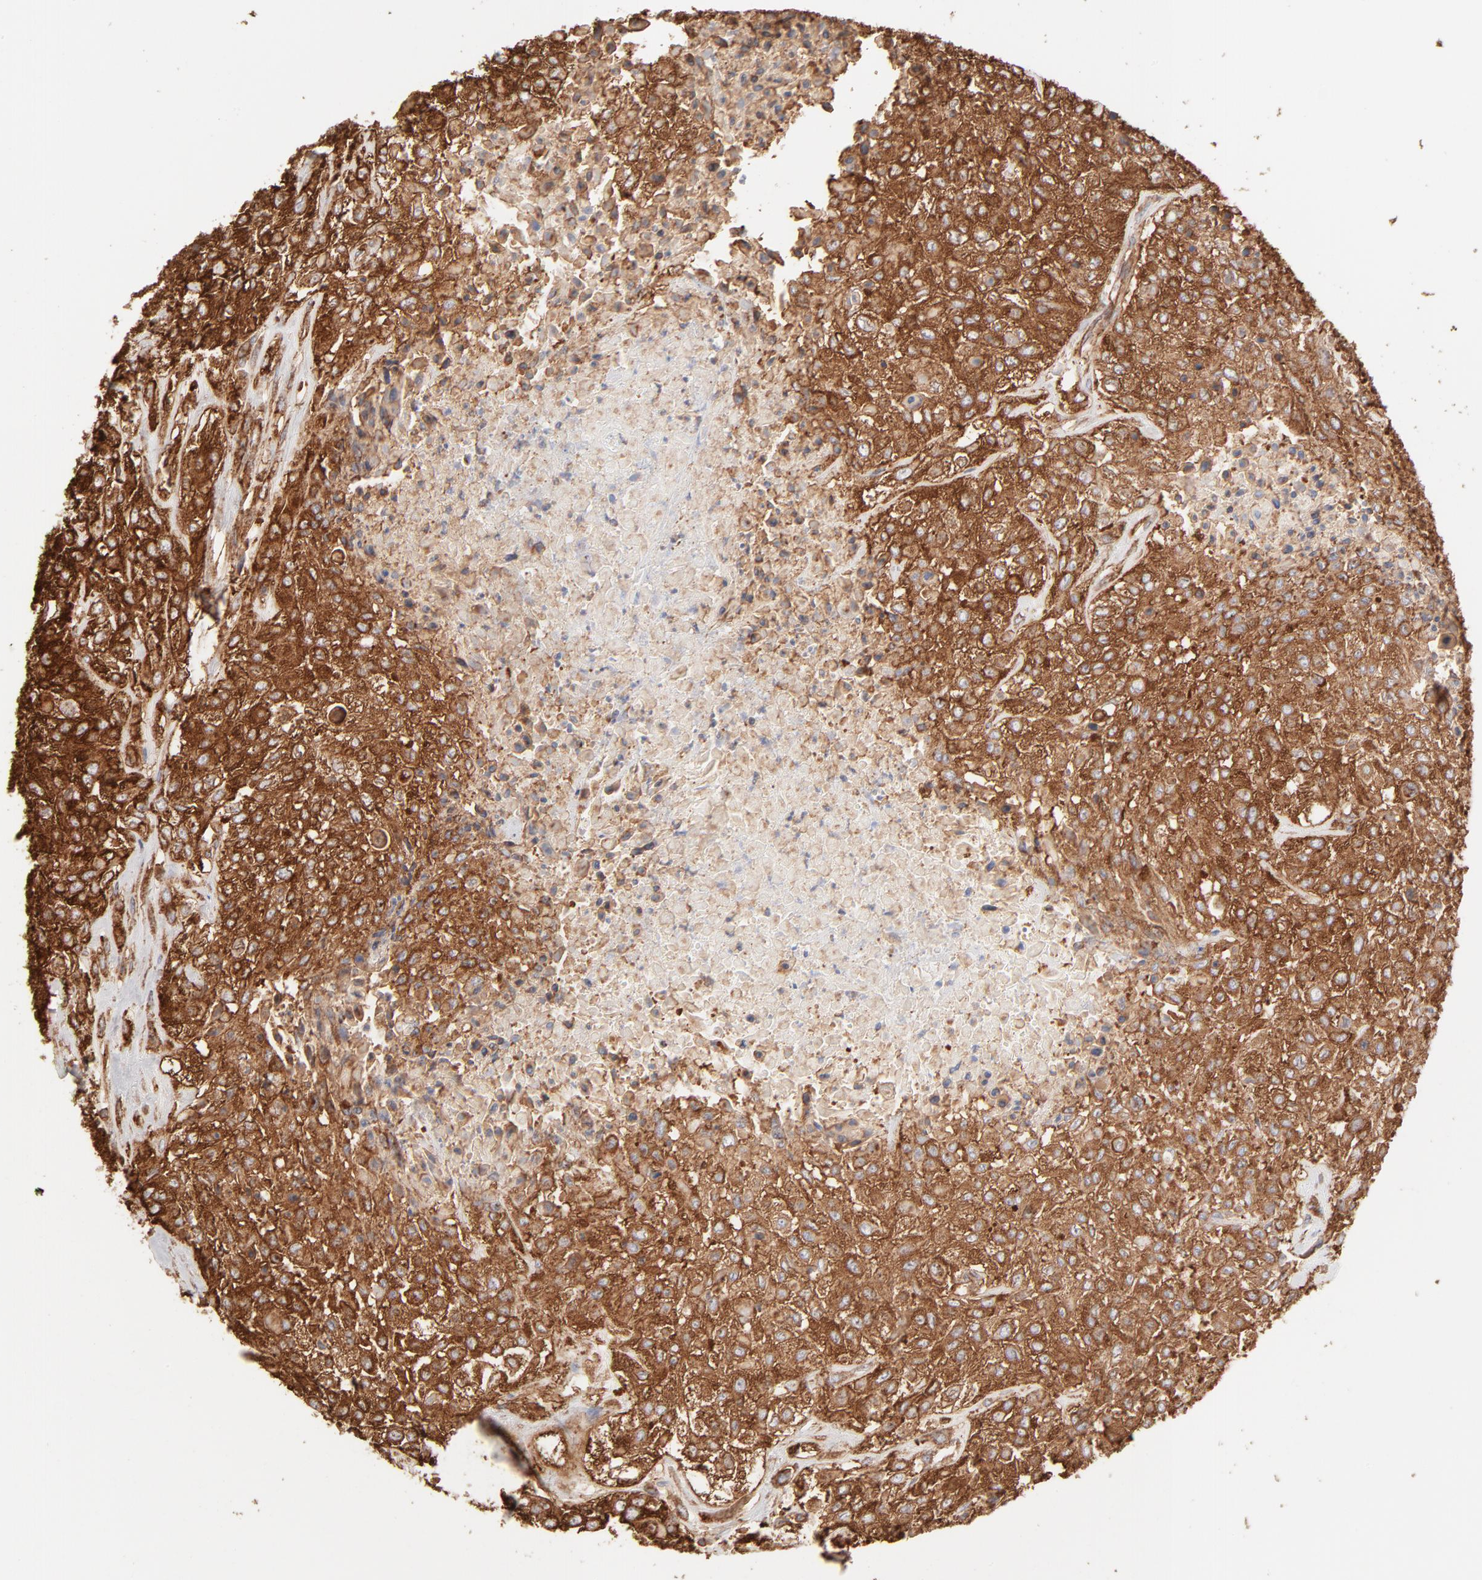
{"staining": {"intensity": "strong", "quantity": ">75%", "location": "cytoplasmic/membranous"}, "tissue": "urothelial cancer", "cell_type": "Tumor cells", "image_type": "cancer", "snomed": [{"axis": "morphology", "description": "Urothelial carcinoma, High grade"}, {"axis": "topography", "description": "Urinary bladder"}], "caption": "This photomicrograph demonstrates immunohistochemistry (IHC) staining of human urothelial cancer, with high strong cytoplasmic/membranous expression in about >75% of tumor cells.", "gene": "CLTB", "patient": {"sex": "male", "age": 57}}